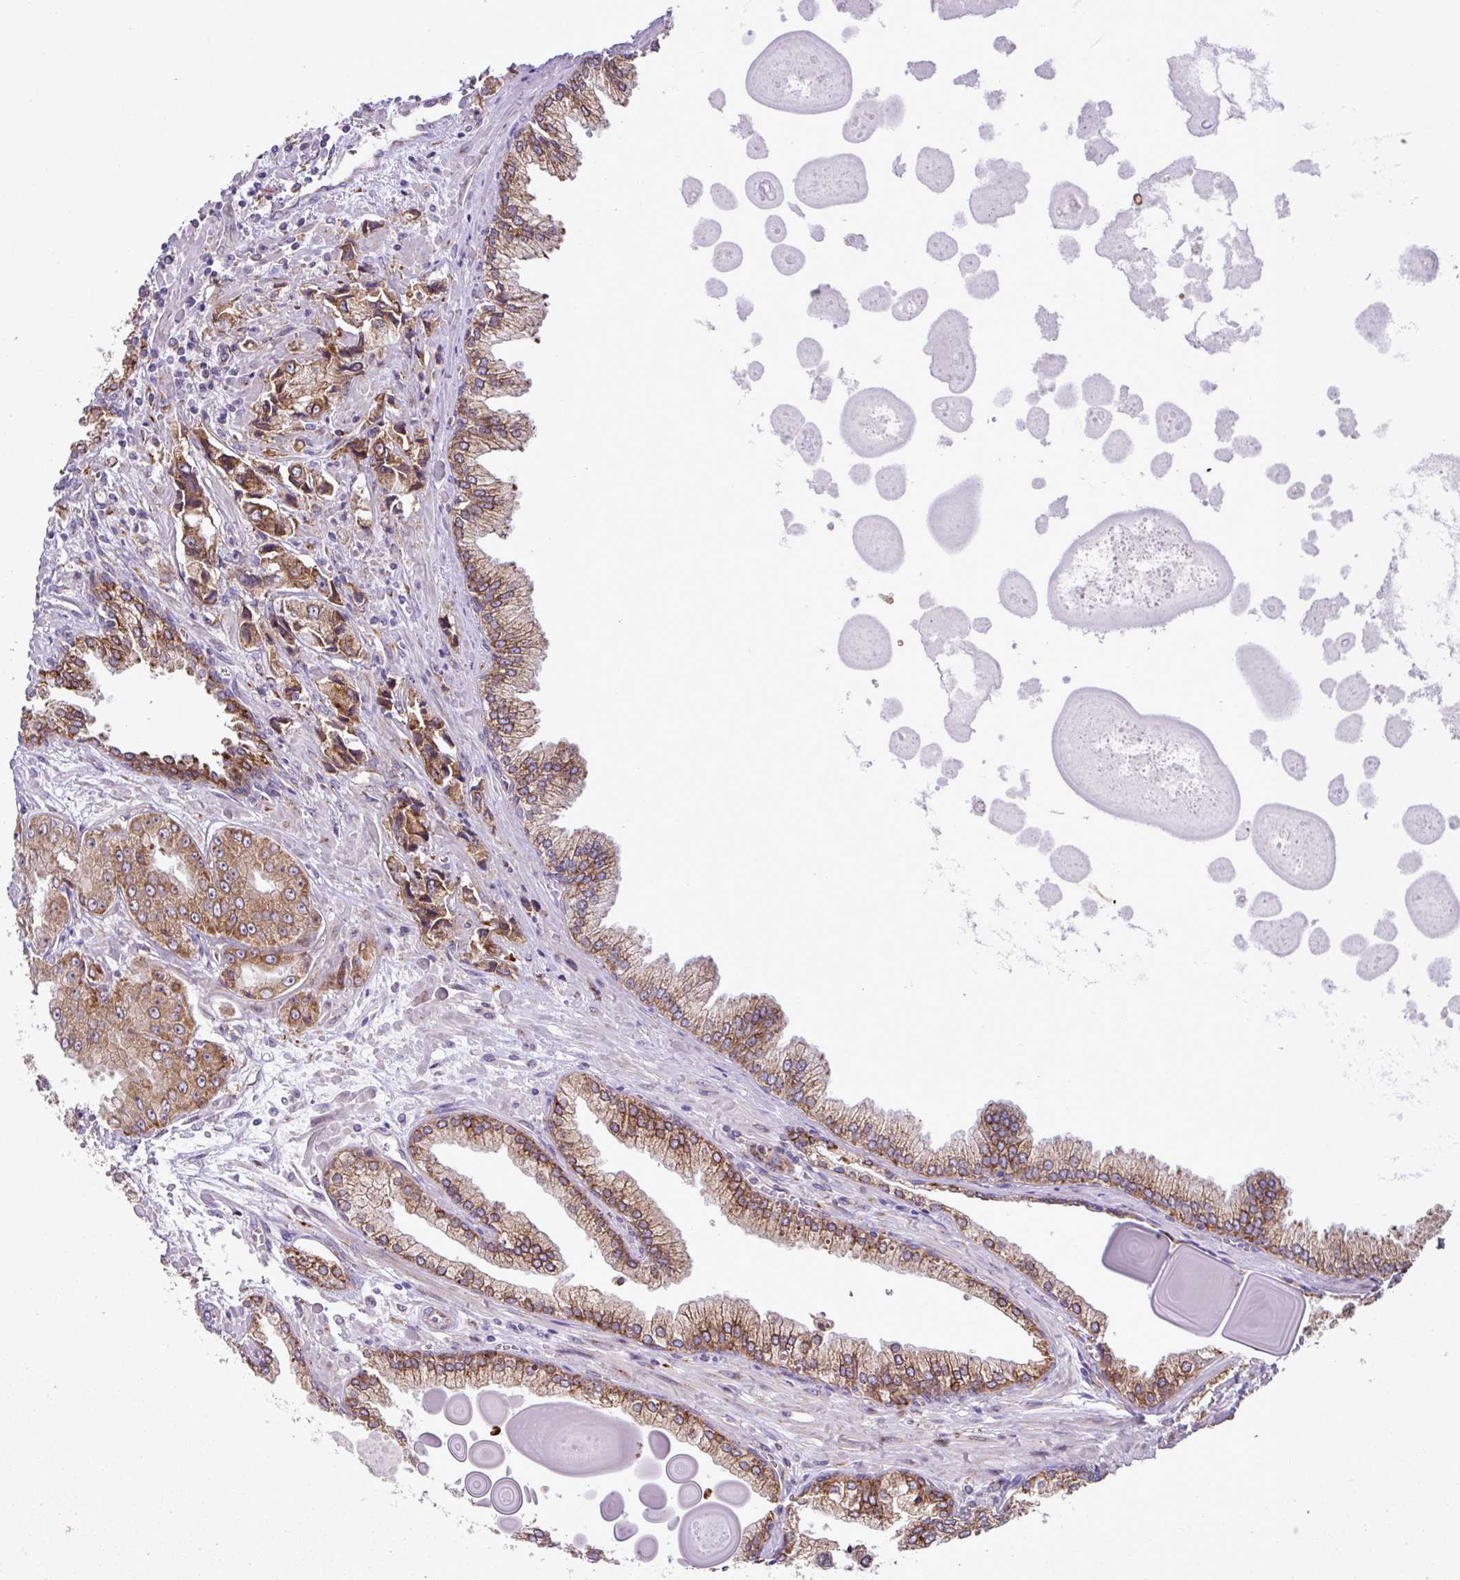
{"staining": {"intensity": "moderate", "quantity": ">75%", "location": "cytoplasmic/membranous"}, "tissue": "prostate cancer", "cell_type": "Tumor cells", "image_type": "cancer", "snomed": [{"axis": "morphology", "description": "Adenocarcinoma, High grade"}, {"axis": "topography", "description": "Prostate"}], "caption": "IHC staining of prostate cancer, which exhibits medium levels of moderate cytoplasmic/membranous staining in approximately >75% of tumor cells indicating moderate cytoplasmic/membranous protein expression. The staining was performed using DAB (brown) for protein detection and nuclei were counterstained in hematoxylin (blue).", "gene": "SLC39A7", "patient": {"sex": "male", "age": 74}}